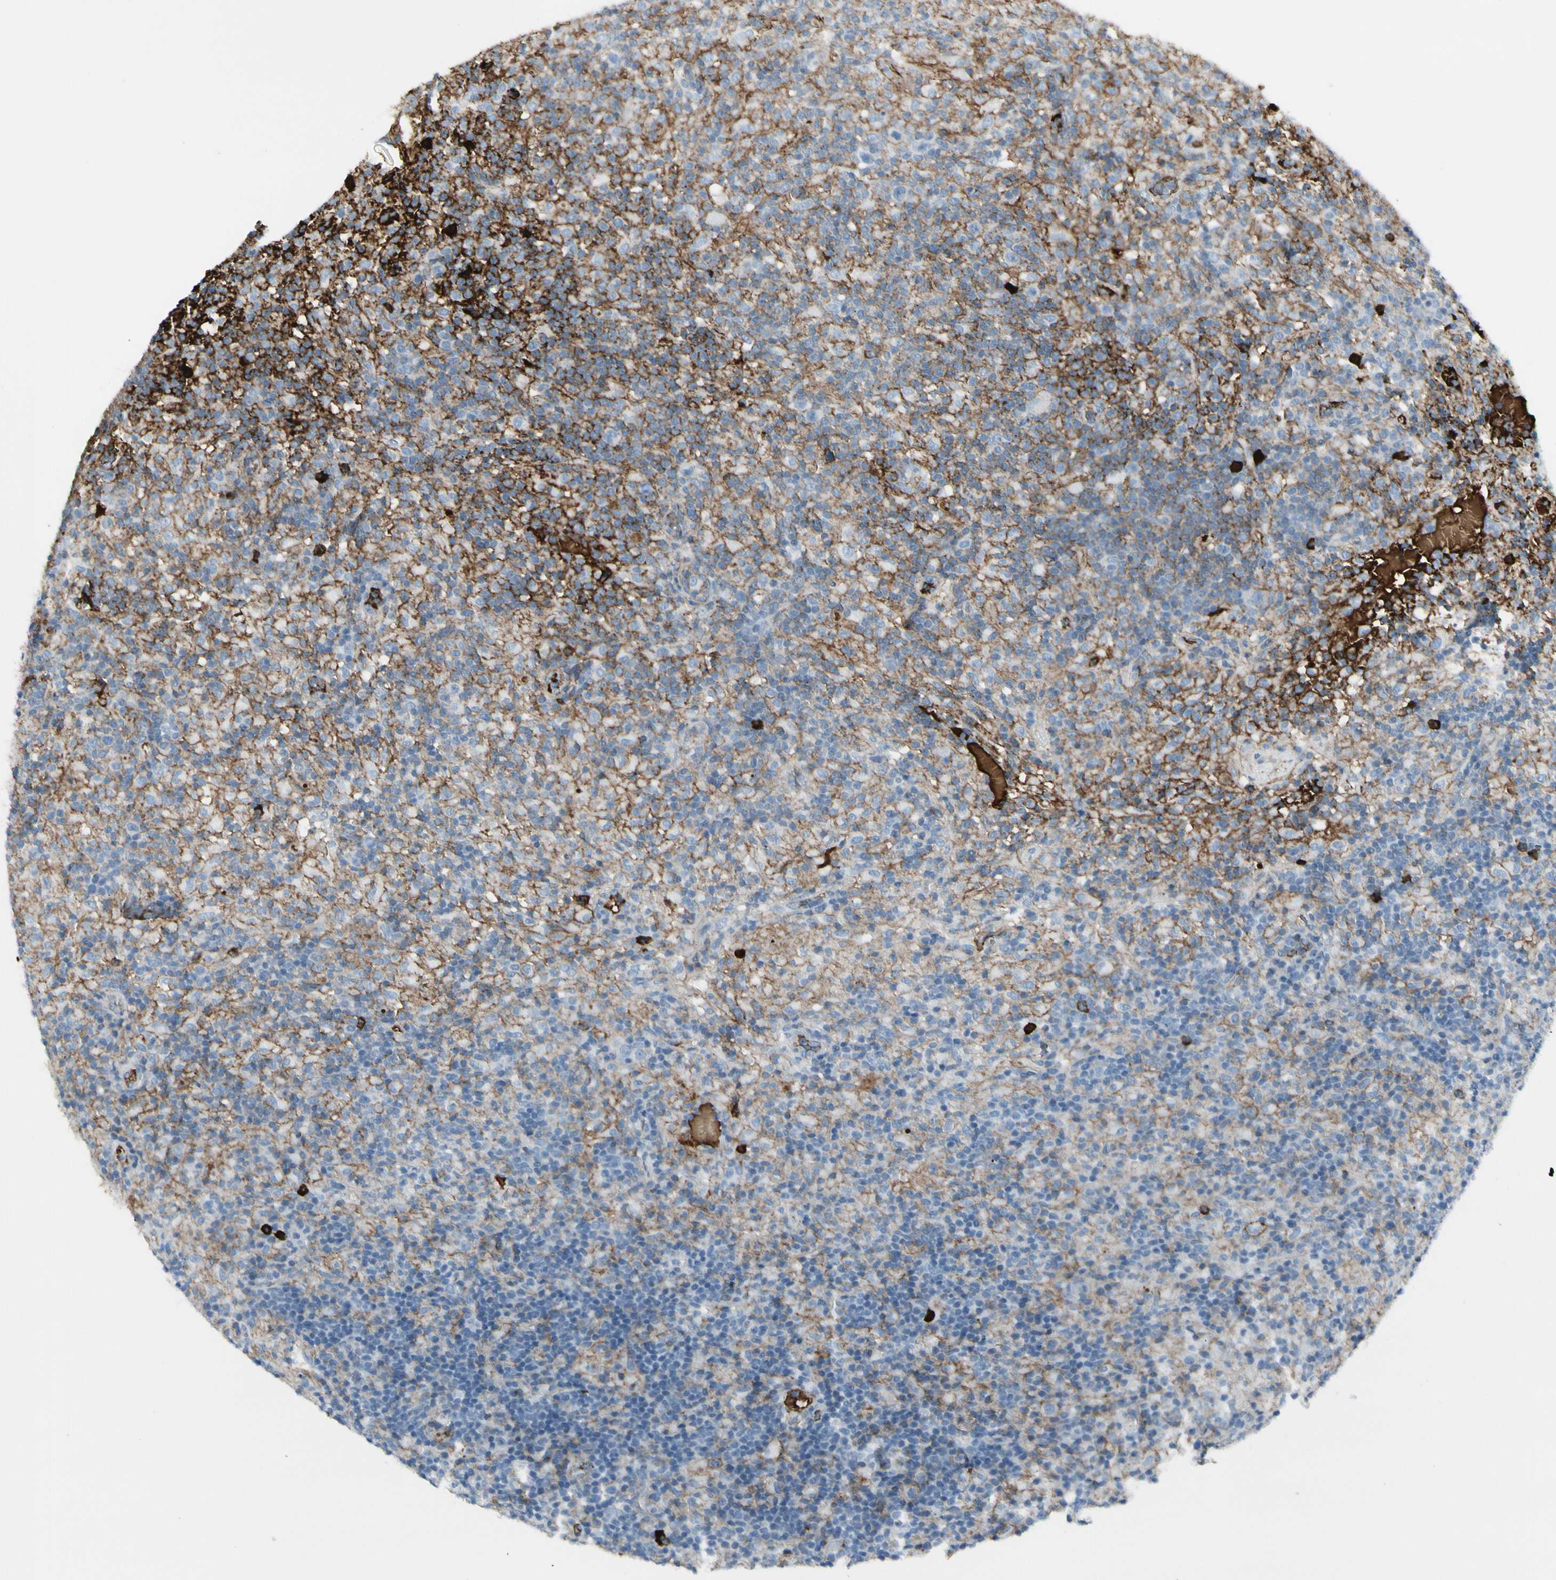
{"staining": {"intensity": "moderate", "quantity": "25%-75%", "location": "cytoplasmic/membranous"}, "tissue": "lymphoma", "cell_type": "Tumor cells", "image_type": "cancer", "snomed": [{"axis": "morphology", "description": "Hodgkin's disease, NOS"}, {"axis": "topography", "description": "Lymph node"}], "caption": "The image displays immunohistochemical staining of Hodgkin's disease. There is moderate cytoplasmic/membranous positivity is appreciated in about 25%-75% of tumor cells. Using DAB (brown) and hematoxylin (blue) stains, captured at high magnification using brightfield microscopy.", "gene": "IGHG1", "patient": {"sex": "male", "age": 70}}